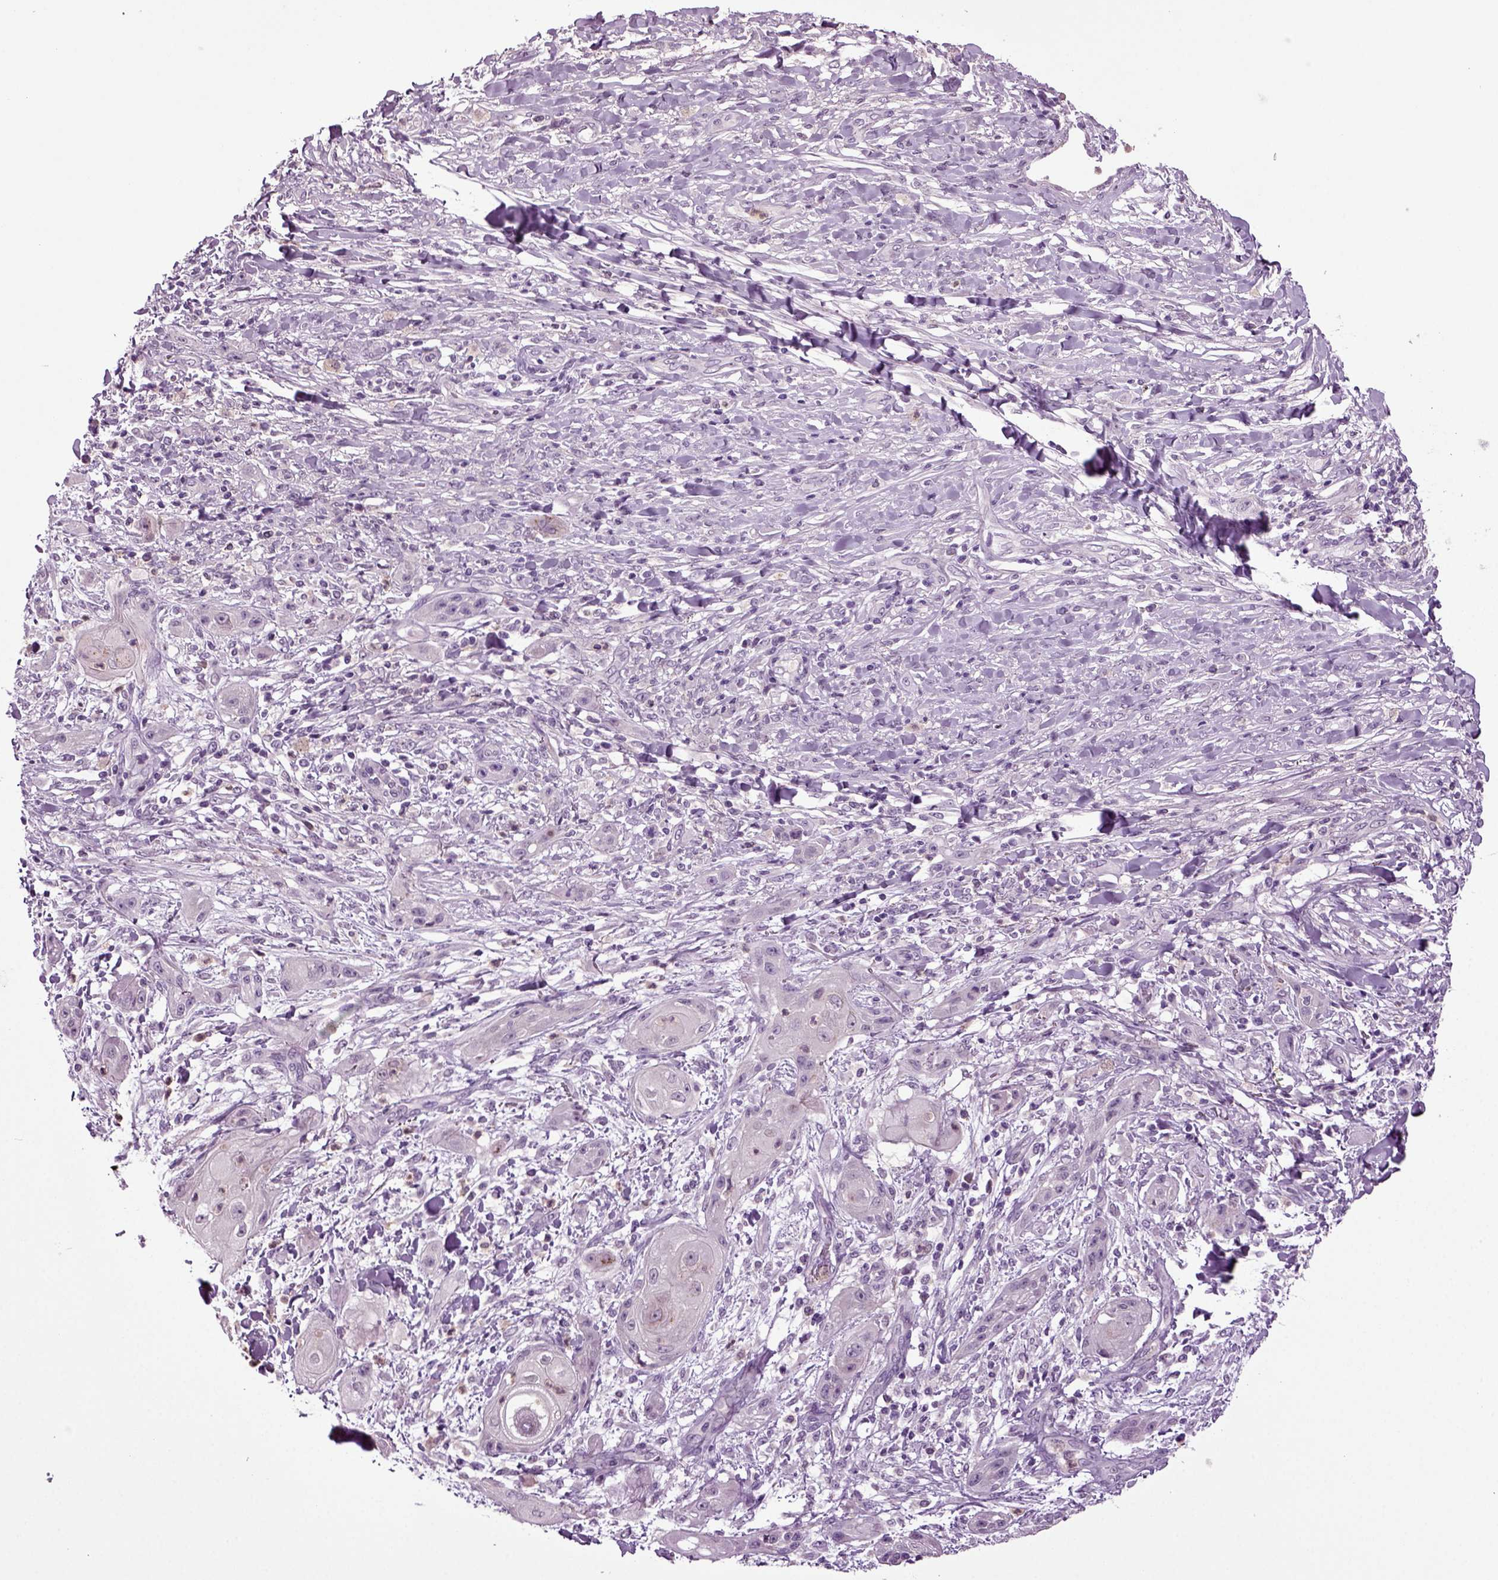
{"staining": {"intensity": "negative", "quantity": "none", "location": "none"}, "tissue": "skin cancer", "cell_type": "Tumor cells", "image_type": "cancer", "snomed": [{"axis": "morphology", "description": "Squamous cell carcinoma, NOS"}, {"axis": "topography", "description": "Skin"}], "caption": "IHC histopathology image of skin cancer stained for a protein (brown), which demonstrates no expression in tumor cells.", "gene": "FGF11", "patient": {"sex": "male", "age": 62}}